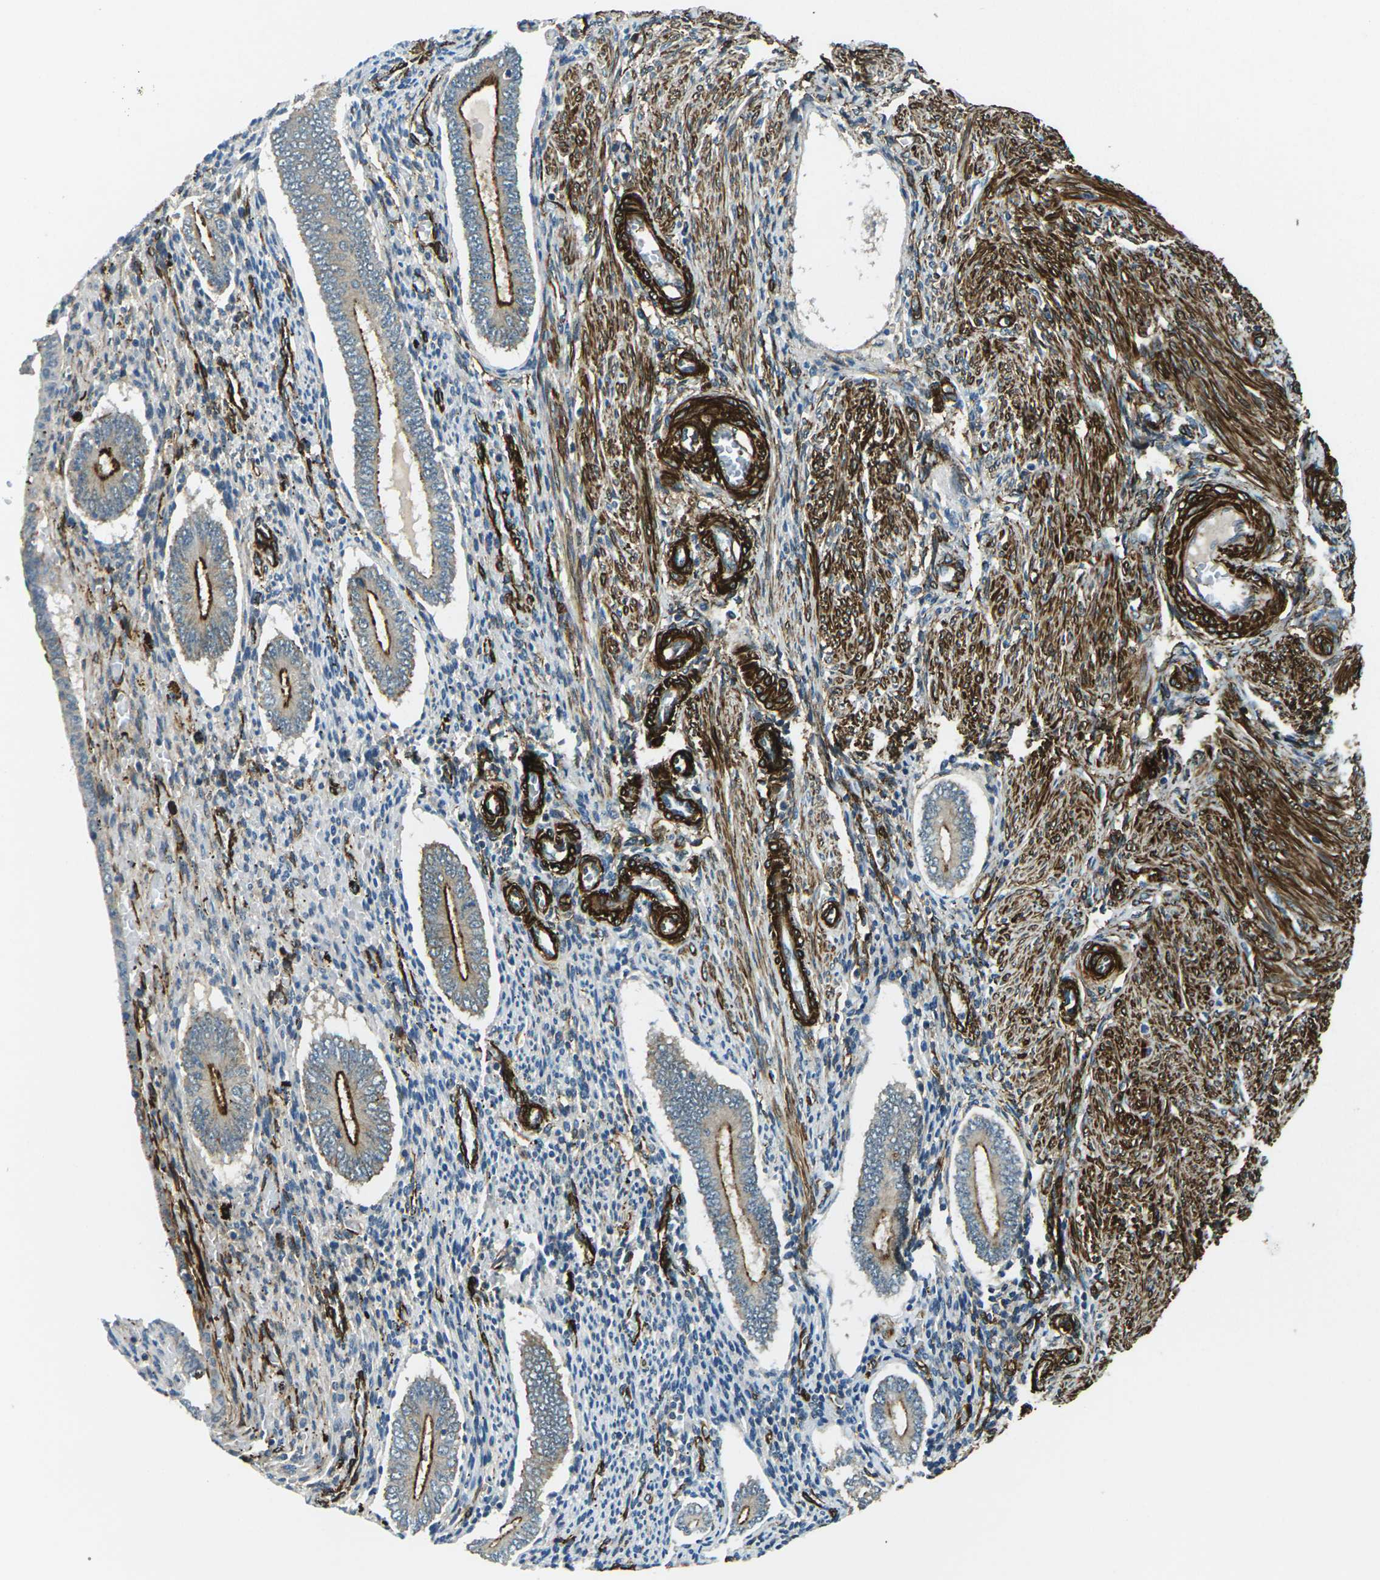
{"staining": {"intensity": "strong", "quantity": "25%-75%", "location": "cytoplasmic/membranous"}, "tissue": "endometrium", "cell_type": "Cells in endometrial stroma", "image_type": "normal", "snomed": [{"axis": "morphology", "description": "Normal tissue, NOS"}, {"axis": "topography", "description": "Endometrium"}], "caption": "Unremarkable endometrium displays strong cytoplasmic/membranous staining in about 25%-75% of cells in endometrial stroma, visualized by immunohistochemistry.", "gene": "GRAMD1C", "patient": {"sex": "female", "age": 42}}